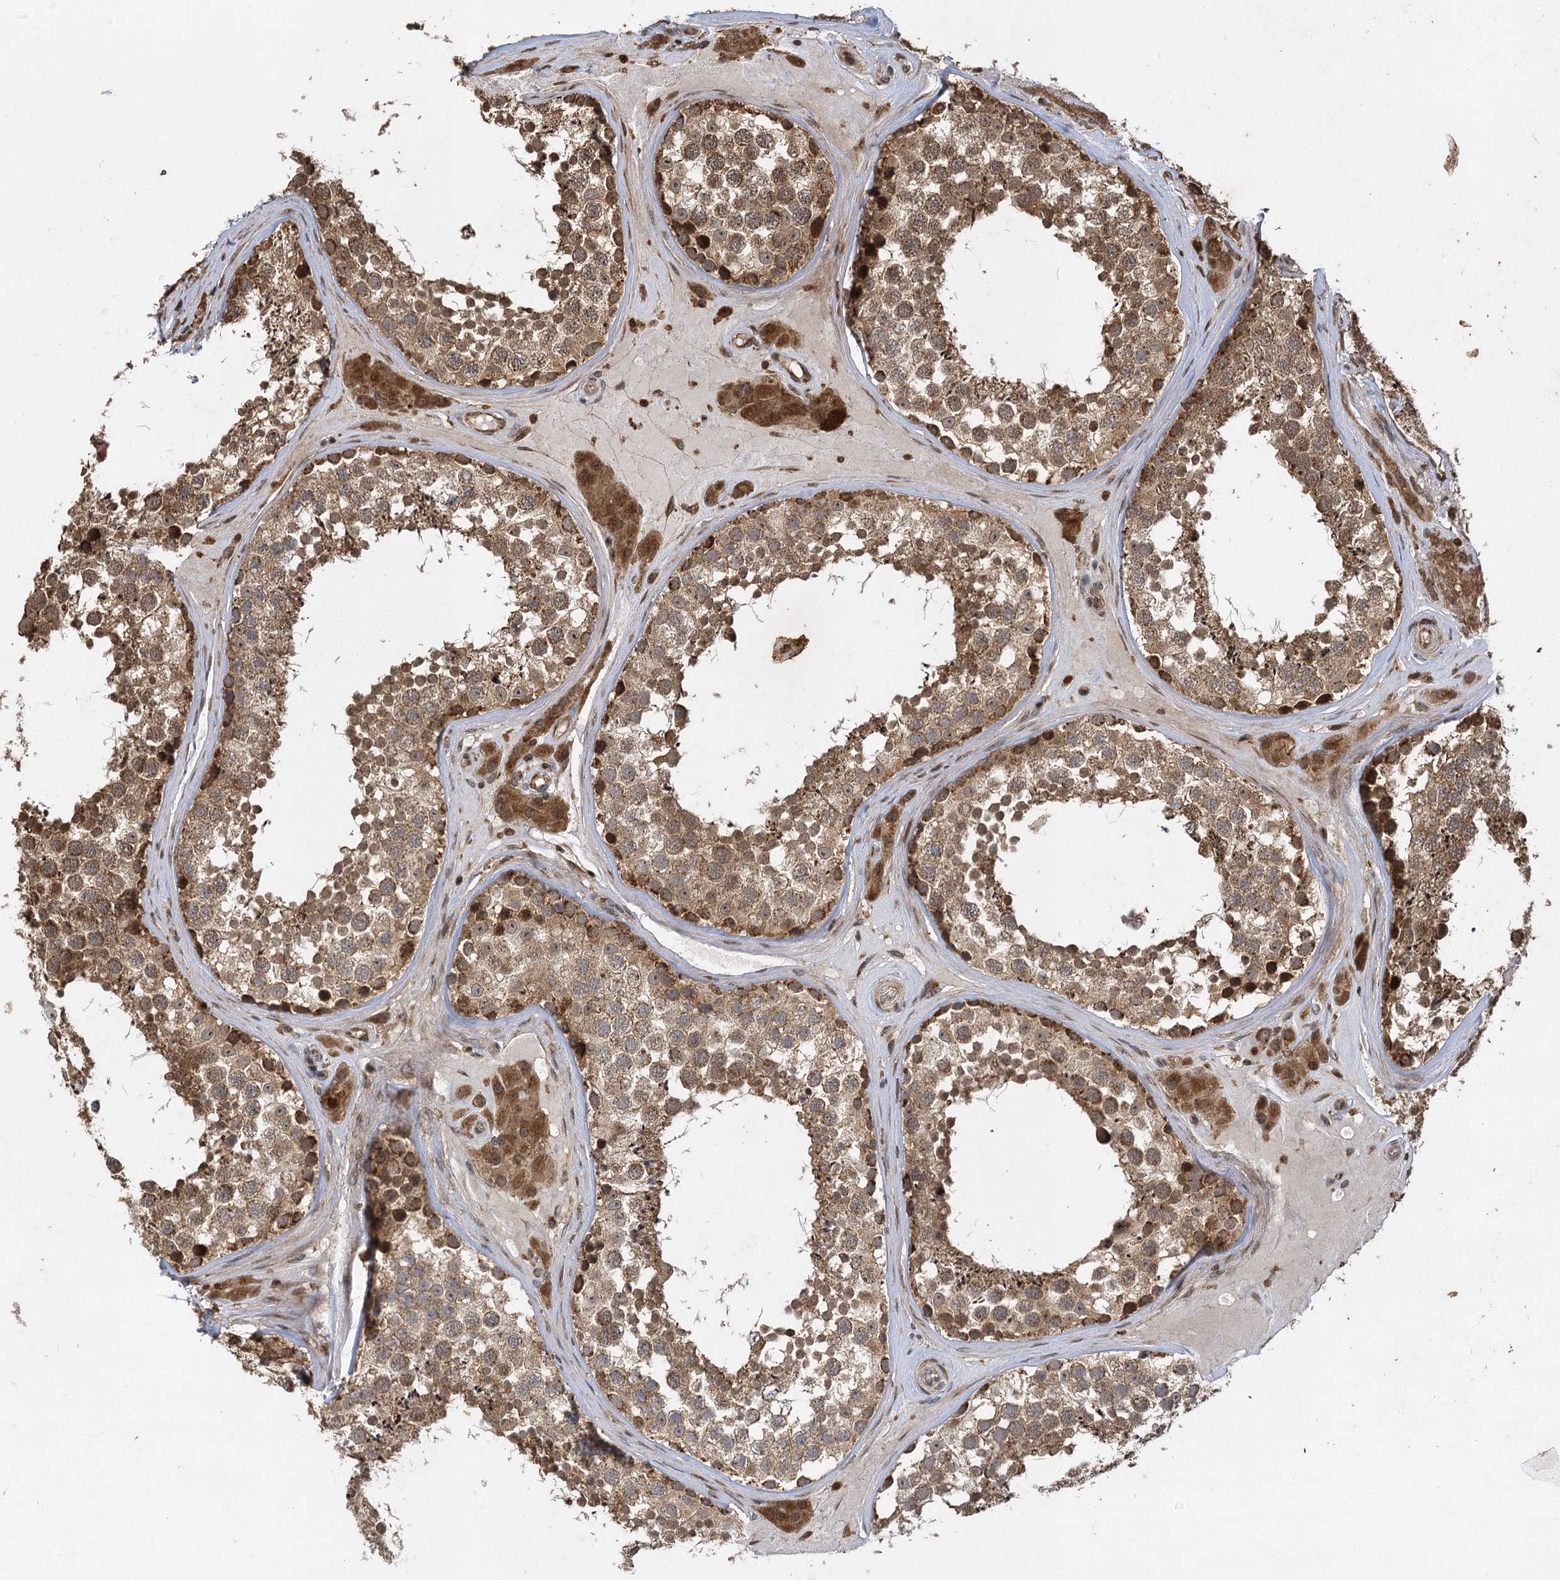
{"staining": {"intensity": "moderate", "quantity": ">75%", "location": "cytoplasmic/membranous,nuclear"}, "tissue": "testis", "cell_type": "Cells in seminiferous ducts", "image_type": "normal", "snomed": [{"axis": "morphology", "description": "Normal tissue, NOS"}, {"axis": "topography", "description": "Testis"}], "caption": "Immunohistochemistry (IHC) (DAB (3,3'-diaminobenzidine)) staining of benign human testis exhibits moderate cytoplasmic/membranous,nuclear protein positivity in about >75% of cells in seminiferous ducts.", "gene": "IL11RA", "patient": {"sex": "male", "age": 46}}